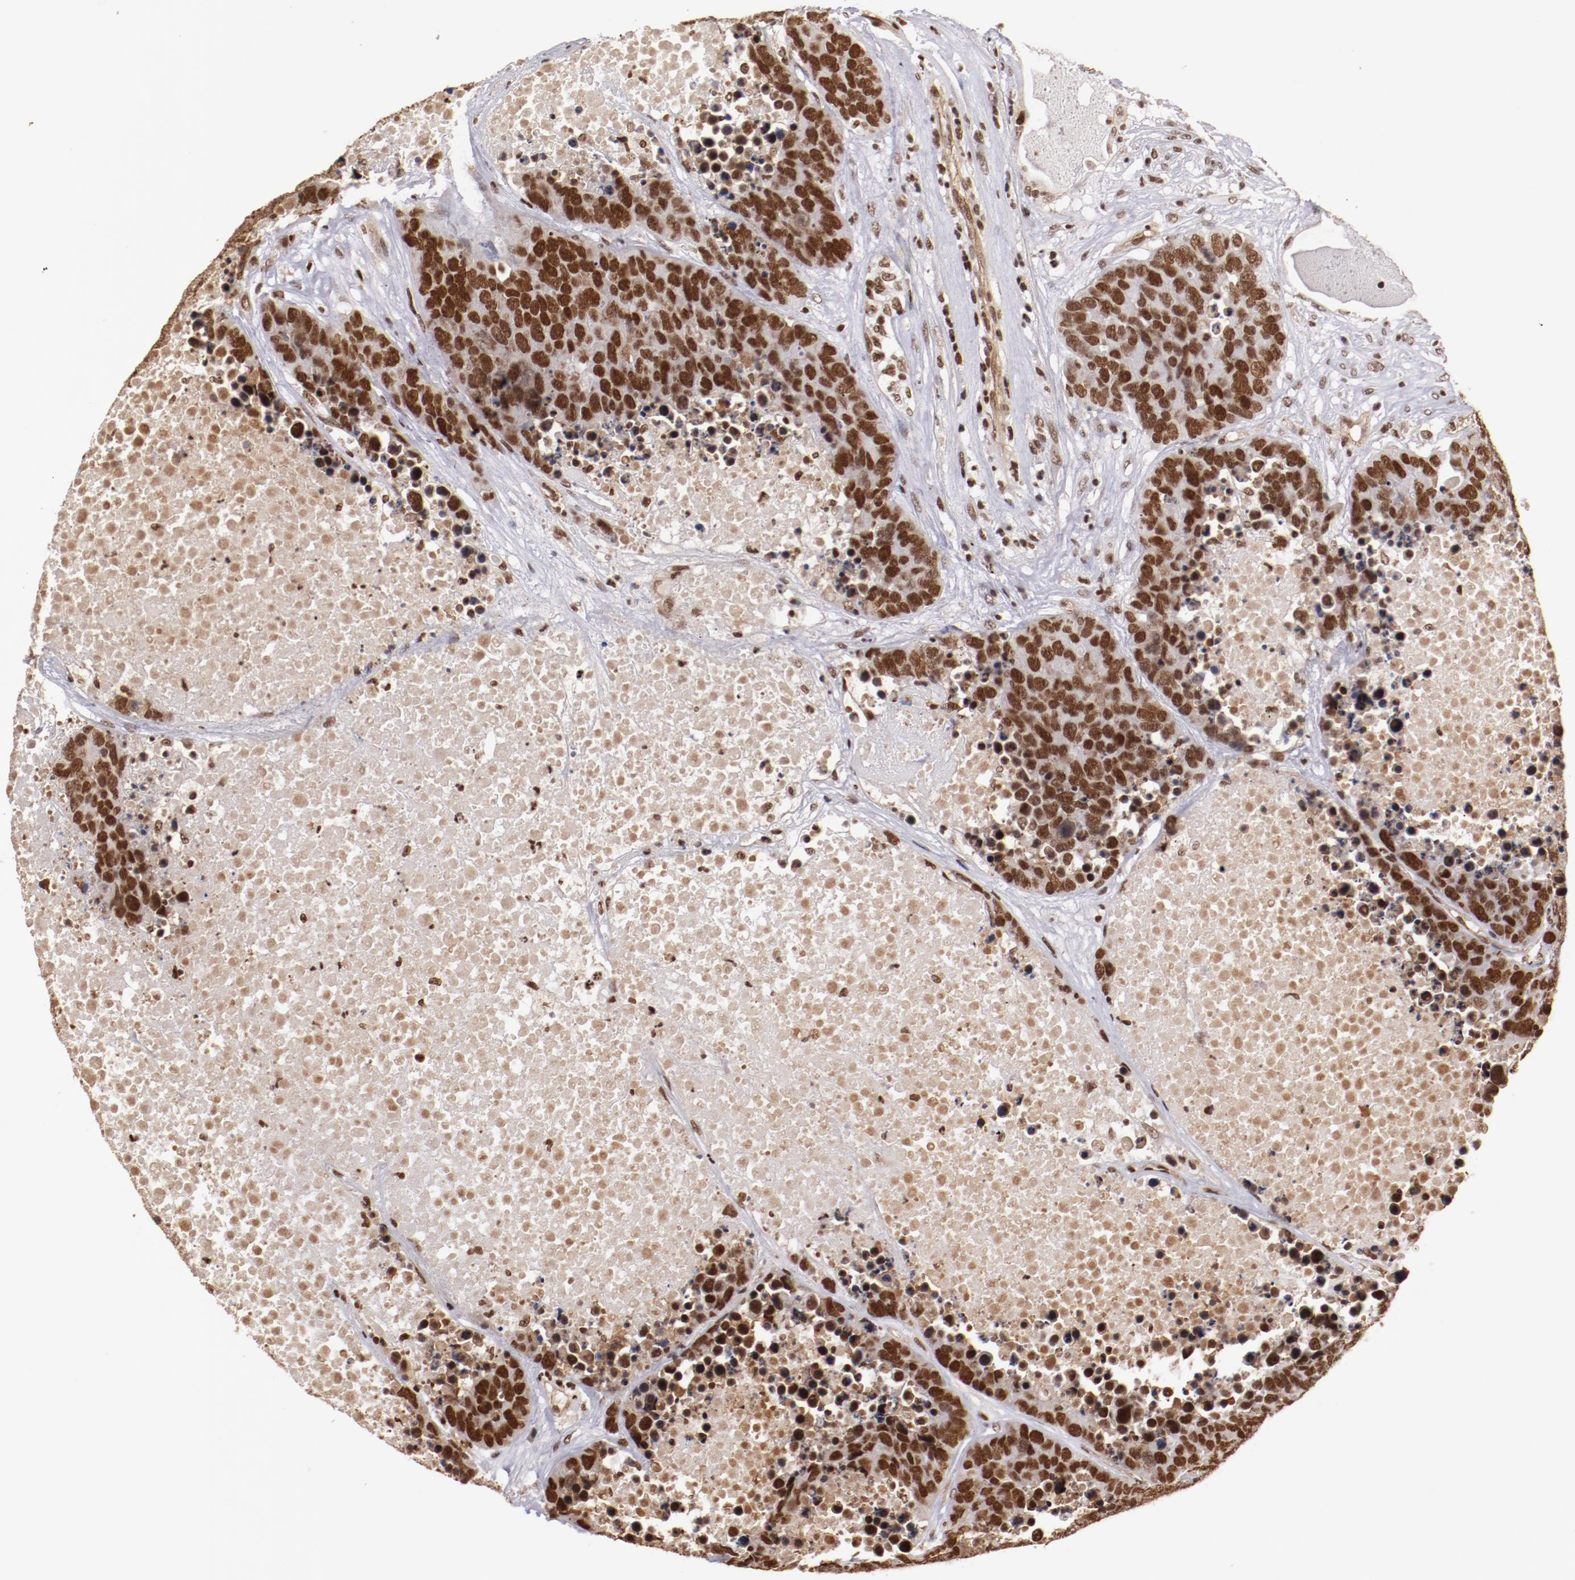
{"staining": {"intensity": "strong", "quantity": ">75%", "location": "nuclear"}, "tissue": "carcinoid", "cell_type": "Tumor cells", "image_type": "cancer", "snomed": [{"axis": "morphology", "description": "Carcinoid, malignant, NOS"}, {"axis": "topography", "description": "Lung"}], "caption": "Immunohistochemical staining of malignant carcinoid displays high levels of strong nuclear protein expression in approximately >75% of tumor cells.", "gene": "STAG2", "patient": {"sex": "male", "age": 60}}